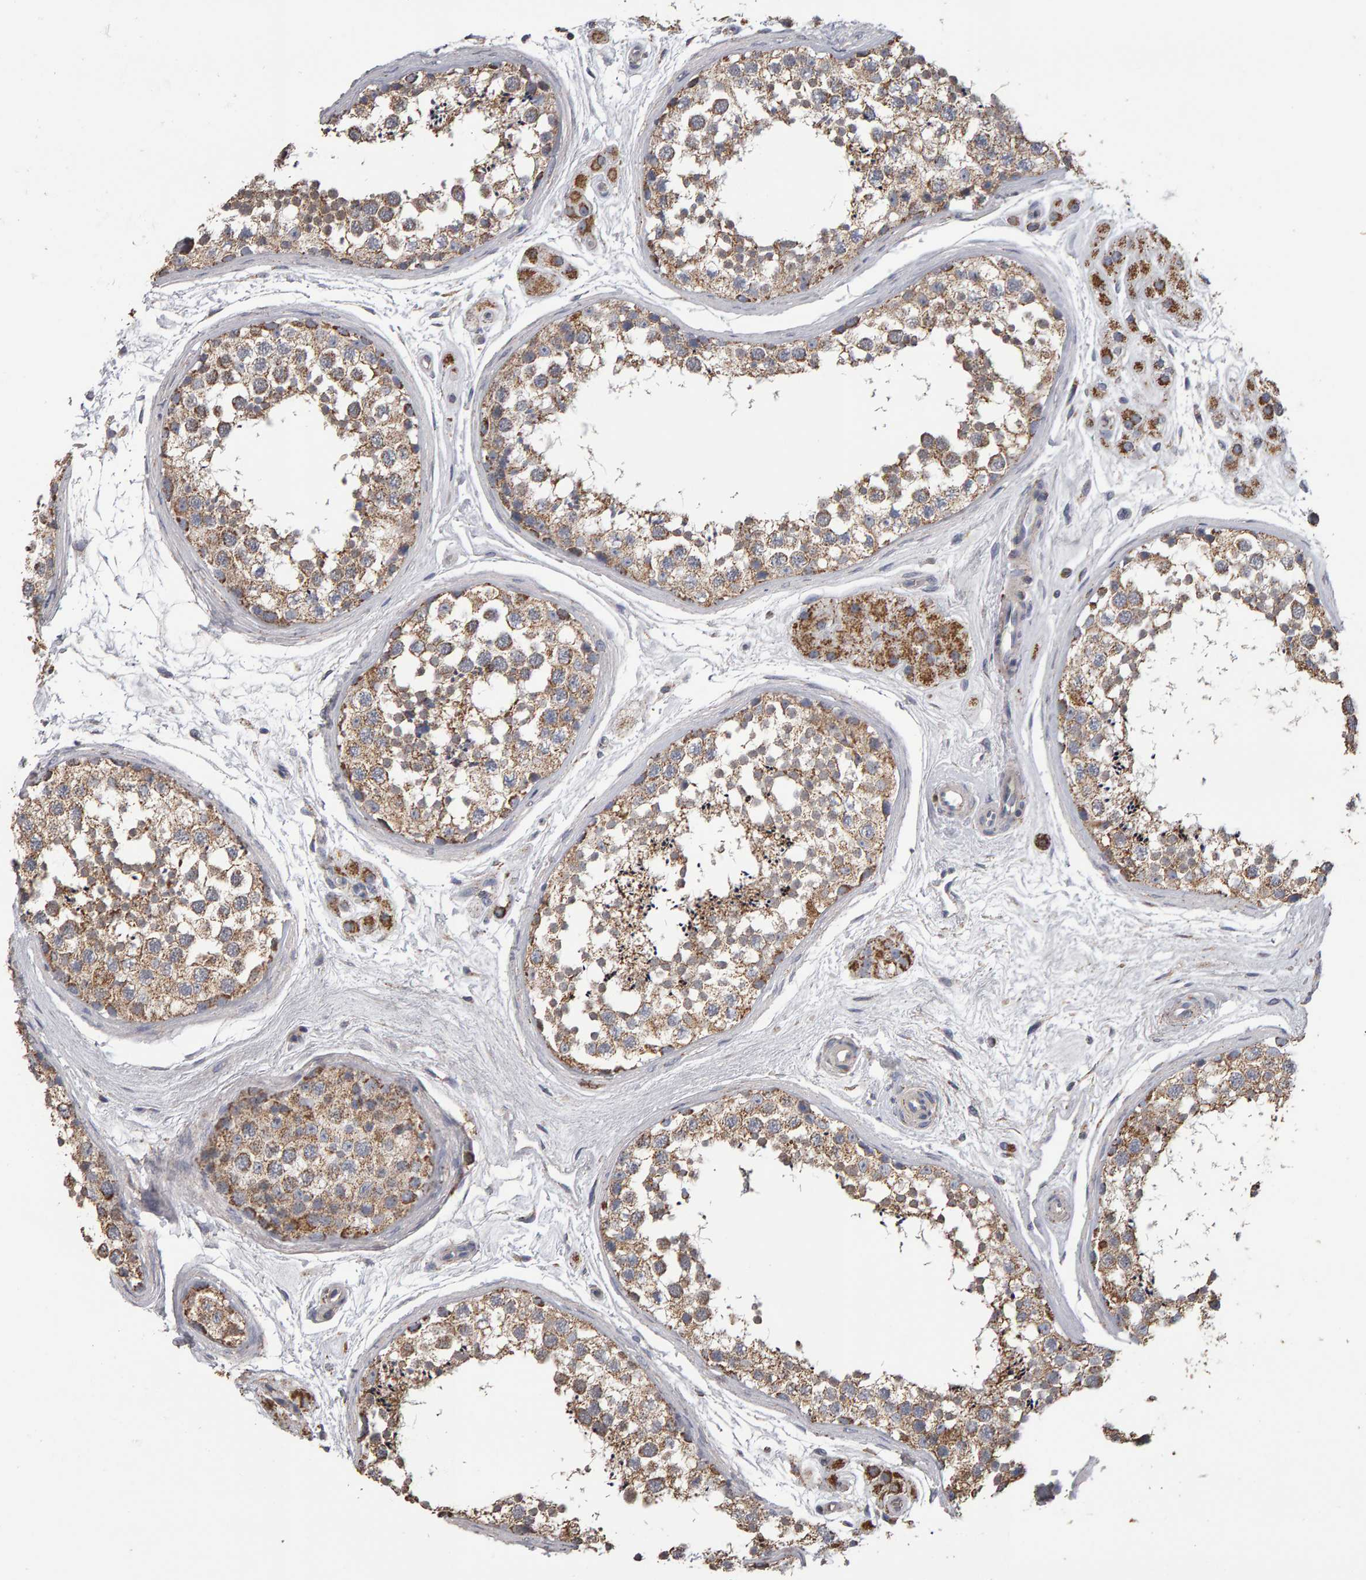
{"staining": {"intensity": "moderate", "quantity": ">75%", "location": "cytoplasmic/membranous"}, "tissue": "testis", "cell_type": "Cells in seminiferous ducts", "image_type": "normal", "snomed": [{"axis": "morphology", "description": "Normal tissue, NOS"}, {"axis": "topography", "description": "Testis"}], "caption": "Benign testis exhibits moderate cytoplasmic/membranous expression in approximately >75% of cells in seminiferous ducts The staining was performed using DAB (3,3'-diaminobenzidine), with brown indicating positive protein expression. Nuclei are stained blue with hematoxylin..", "gene": "TOM1L1", "patient": {"sex": "male", "age": 56}}